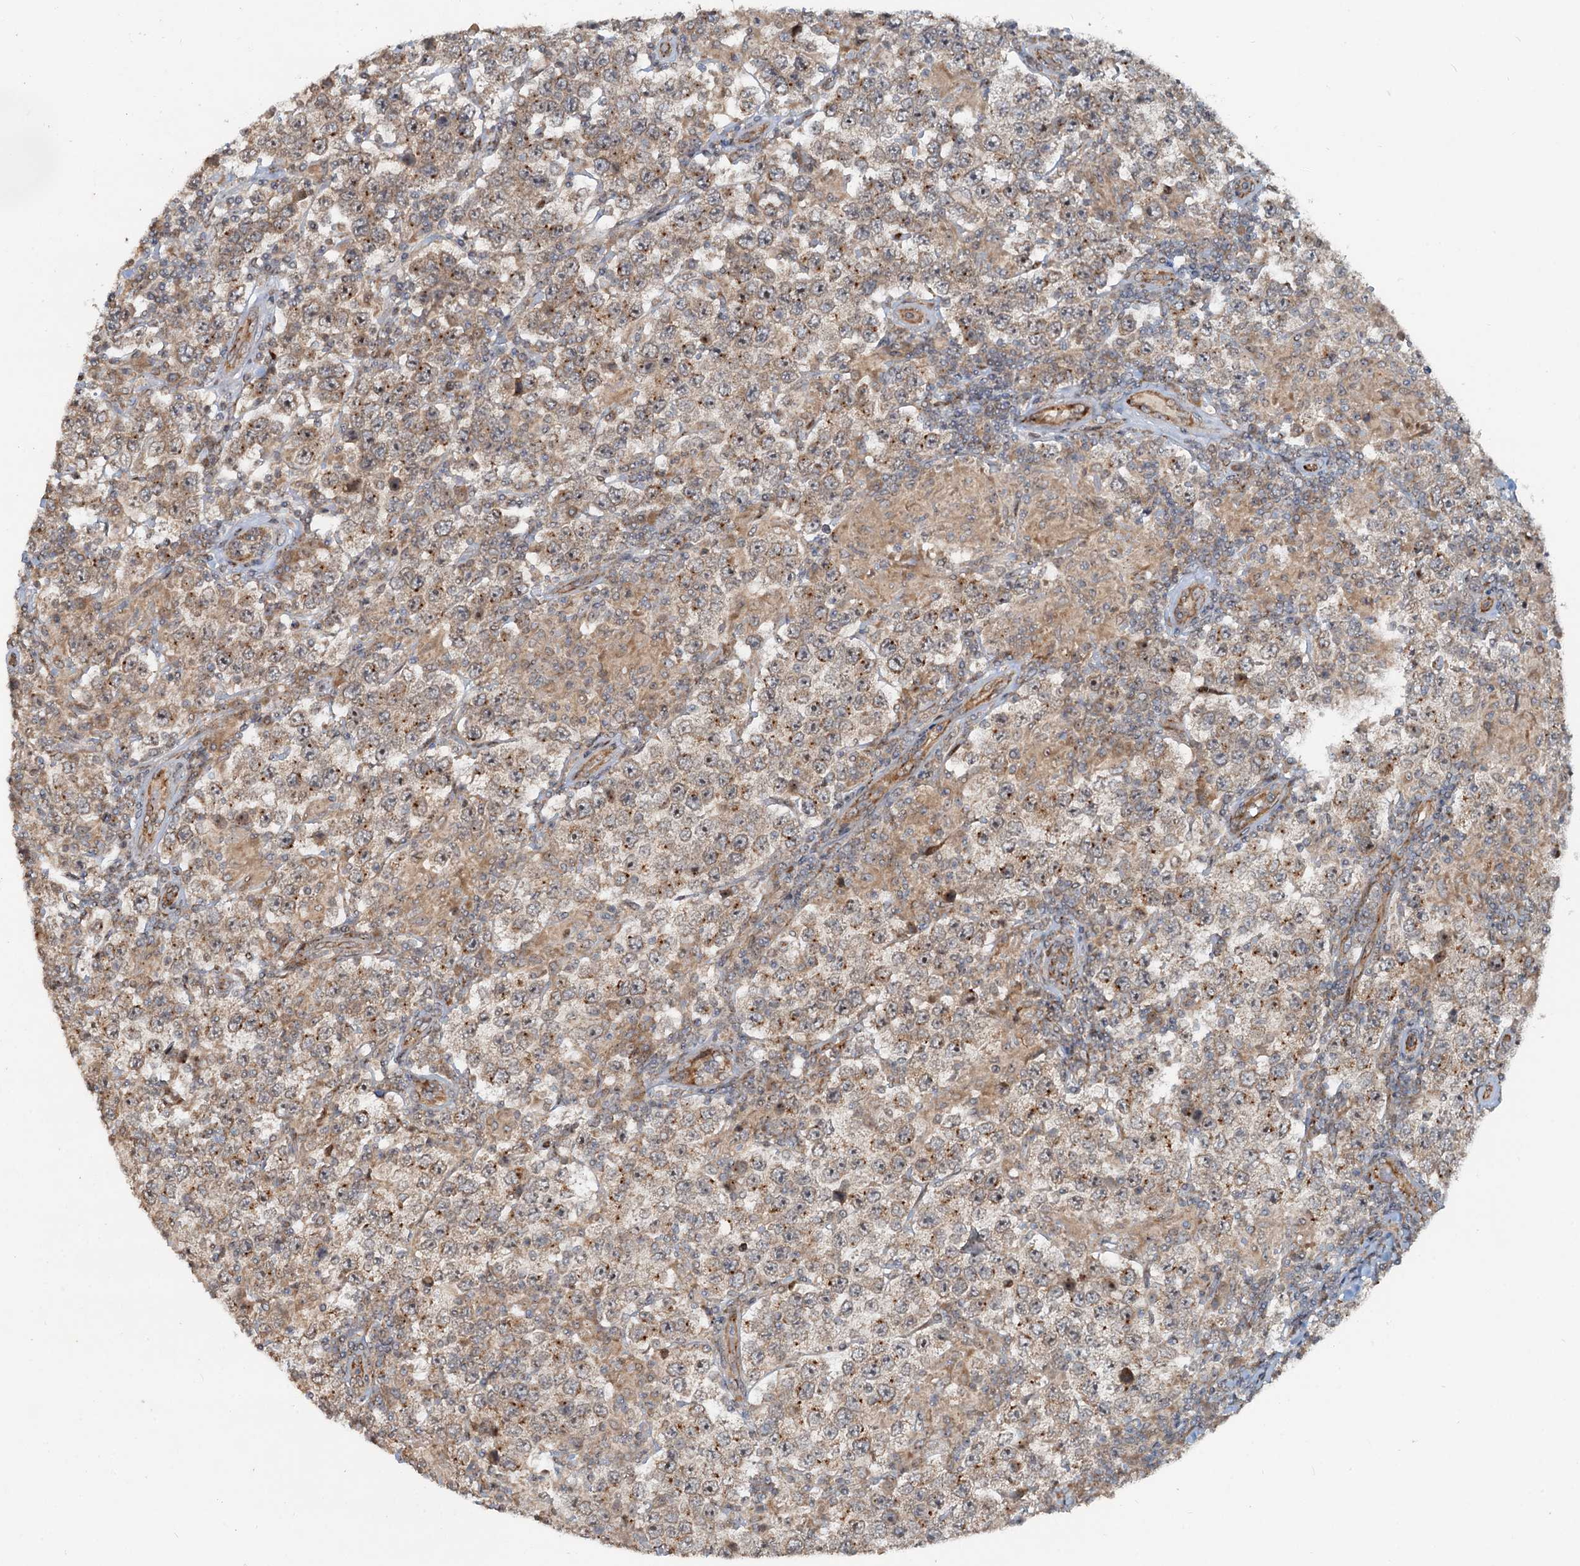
{"staining": {"intensity": "moderate", "quantity": ">75%", "location": "cytoplasmic/membranous"}, "tissue": "testis cancer", "cell_type": "Tumor cells", "image_type": "cancer", "snomed": [{"axis": "morphology", "description": "Normal tissue, NOS"}, {"axis": "morphology", "description": "Urothelial carcinoma, High grade"}, {"axis": "morphology", "description": "Seminoma, NOS"}, {"axis": "morphology", "description": "Carcinoma, Embryonal, NOS"}, {"axis": "topography", "description": "Urinary bladder"}, {"axis": "topography", "description": "Testis"}], "caption": "A histopathology image of testis cancer (embryonal carcinoma) stained for a protein displays moderate cytoplasmic/membranous brown staining in tumor cells.", "gene": "CEP68", "patient": {"sex": "male", "age": 41}}